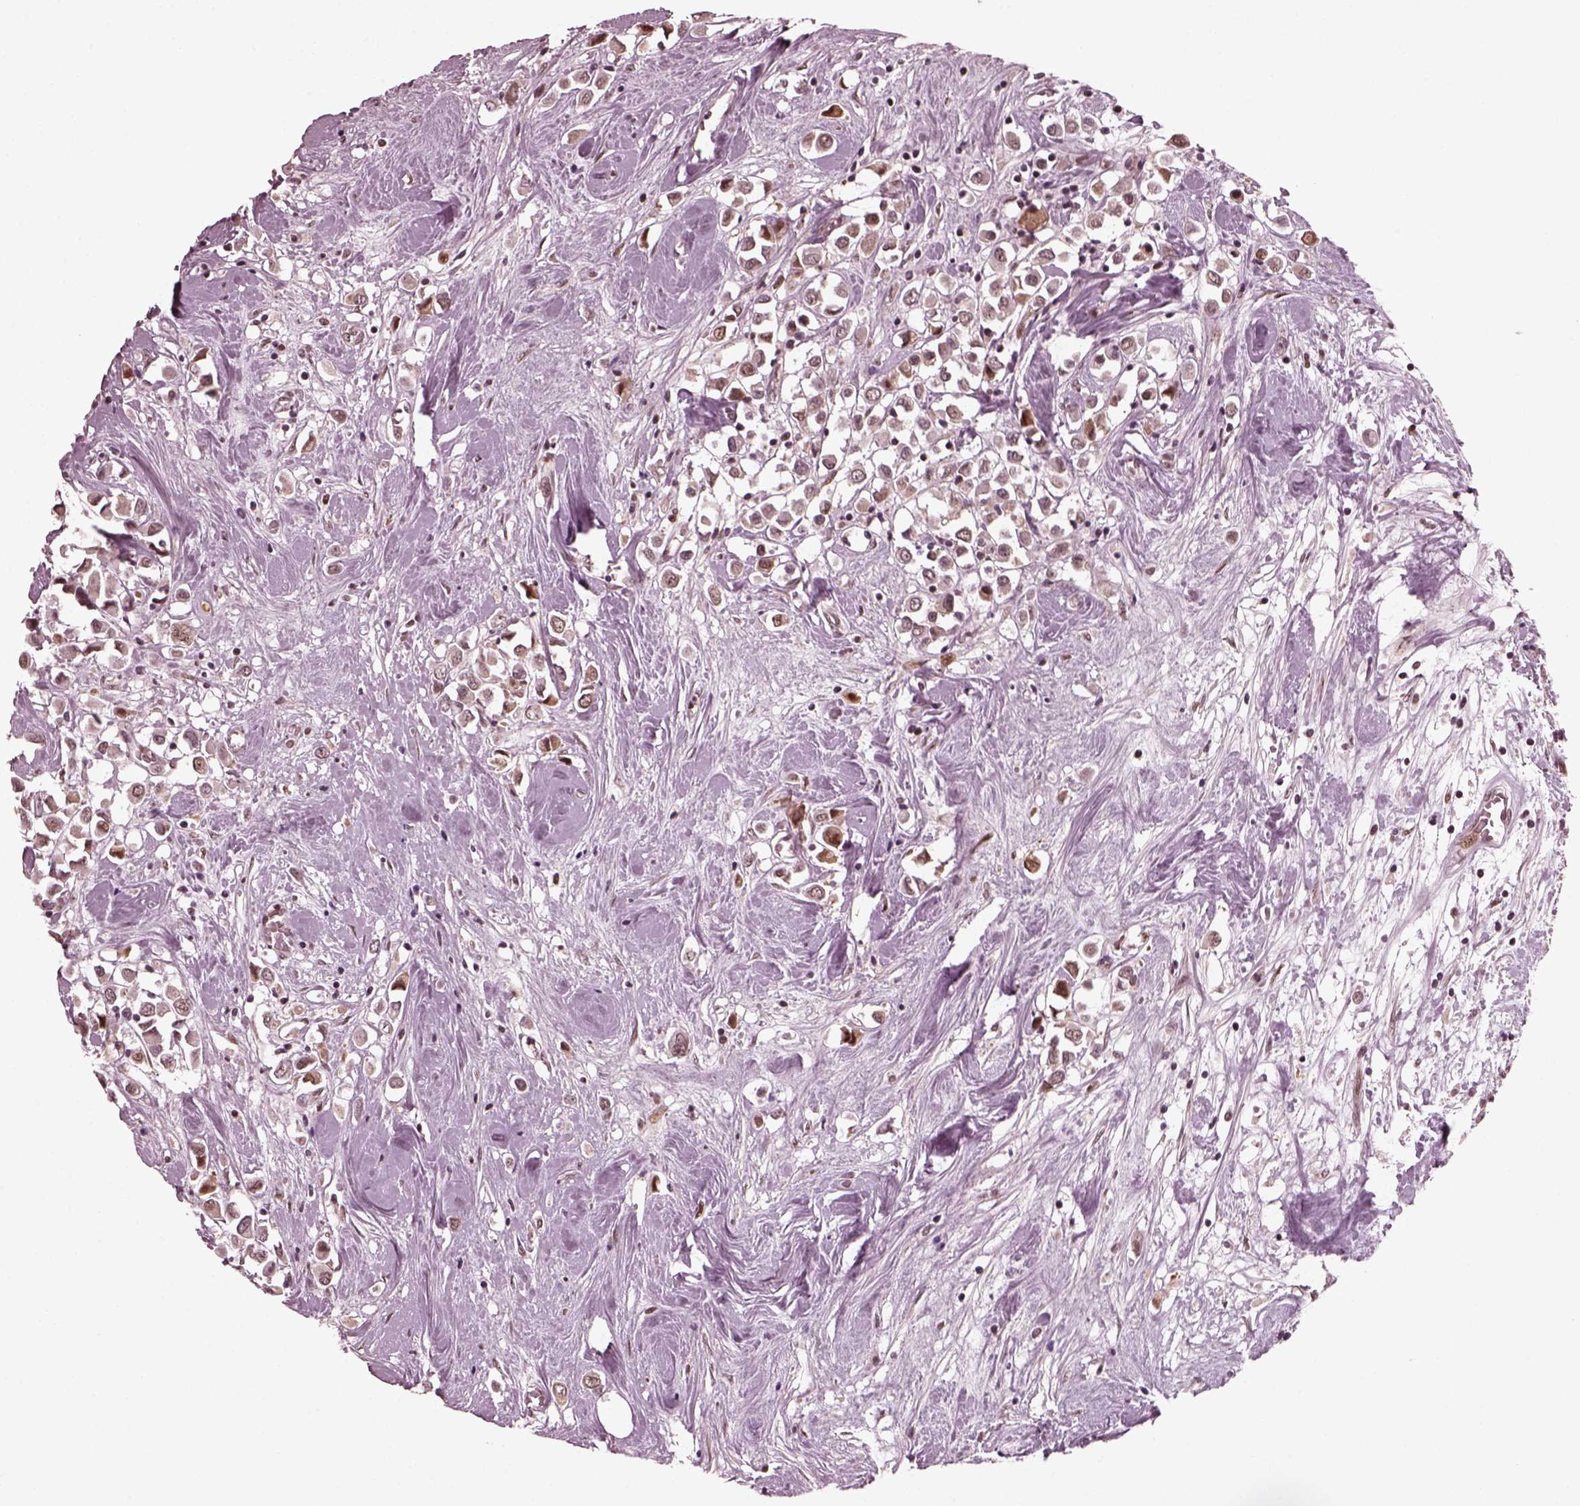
{"staining": {"intensity": "moderate", "quantity": "25%-75%", "location": "cytoplasmic/membranous,nuclear"}, "tissue": "breast cancer", "cell_type": "Tumor cells", "image_type": "cancer", "snomed": [{"axis": "morphology", "description": "Duct carcinoma"}, {"axis": "topography", "description": "Breast"}], "caption": "DAB immunohistochemical staining of human breast cancer demonstrates moderate cytoplasmic/membranous and nuclear protein staining in about 25%-75% of tumor cells. Using DAB (3,3'-diaminobenzidine) (brown) and hematoxylin (blue) stains, captured at high magnification using brightfield microscopy.", "gene": "TRIB3", "patient": {"sex": "female", "age": 61}}